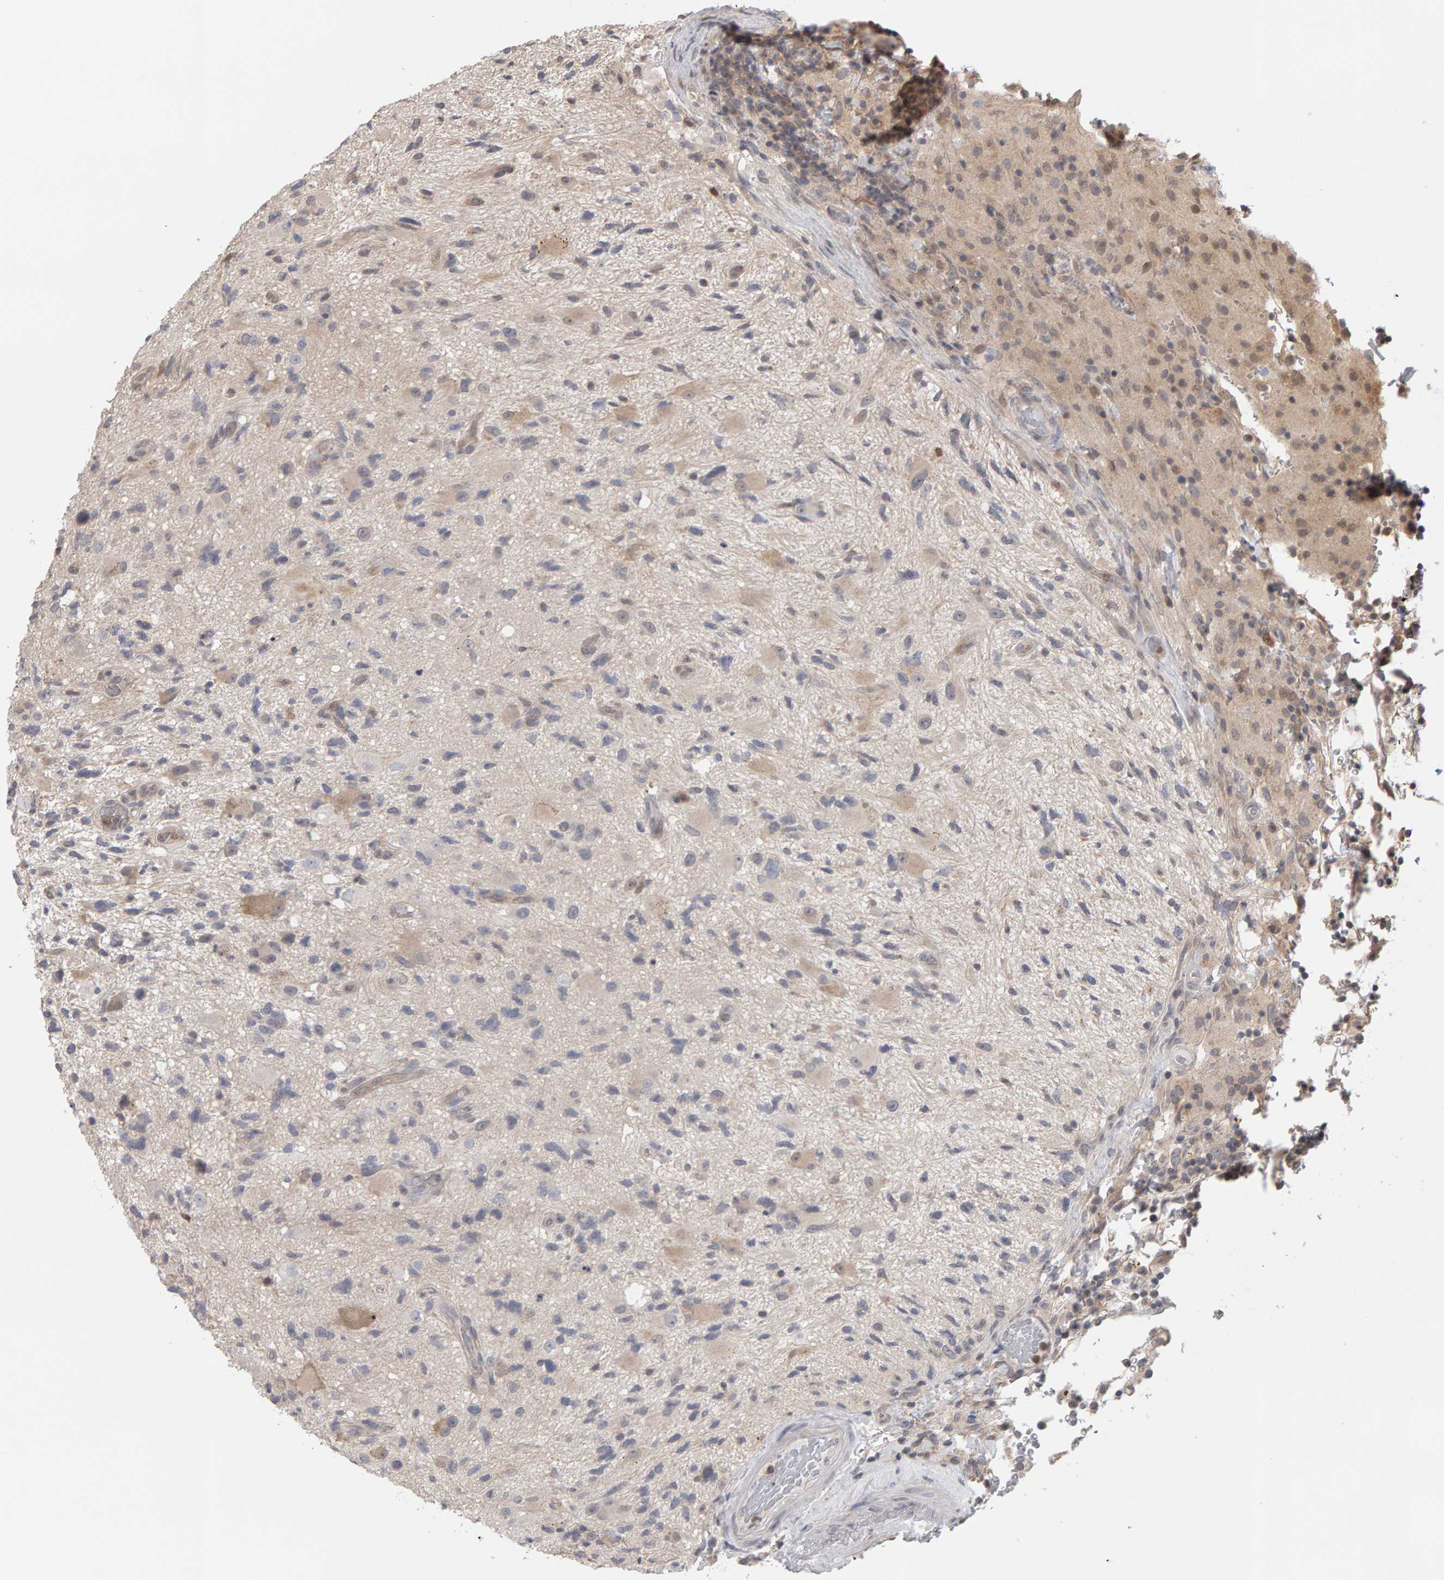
{"staining": {"intensity": "weak", "quantity": "<25%", "location": "cytoplasmic/membranous"}, "tissue": "glioma", "cell_type": "Tumor cells", "image_type": "cancer", "snomed": [{"axis": "morphology", "description": "Glioma, malignant, High grade"}, {"axis": "topography", "description": "Brain"}], "caption": "Tumor cells show no significant protein positivity in malignant glioma (high-grade).", "gene": "MSRA", "patient": {"sex": "male", "age": 33}}